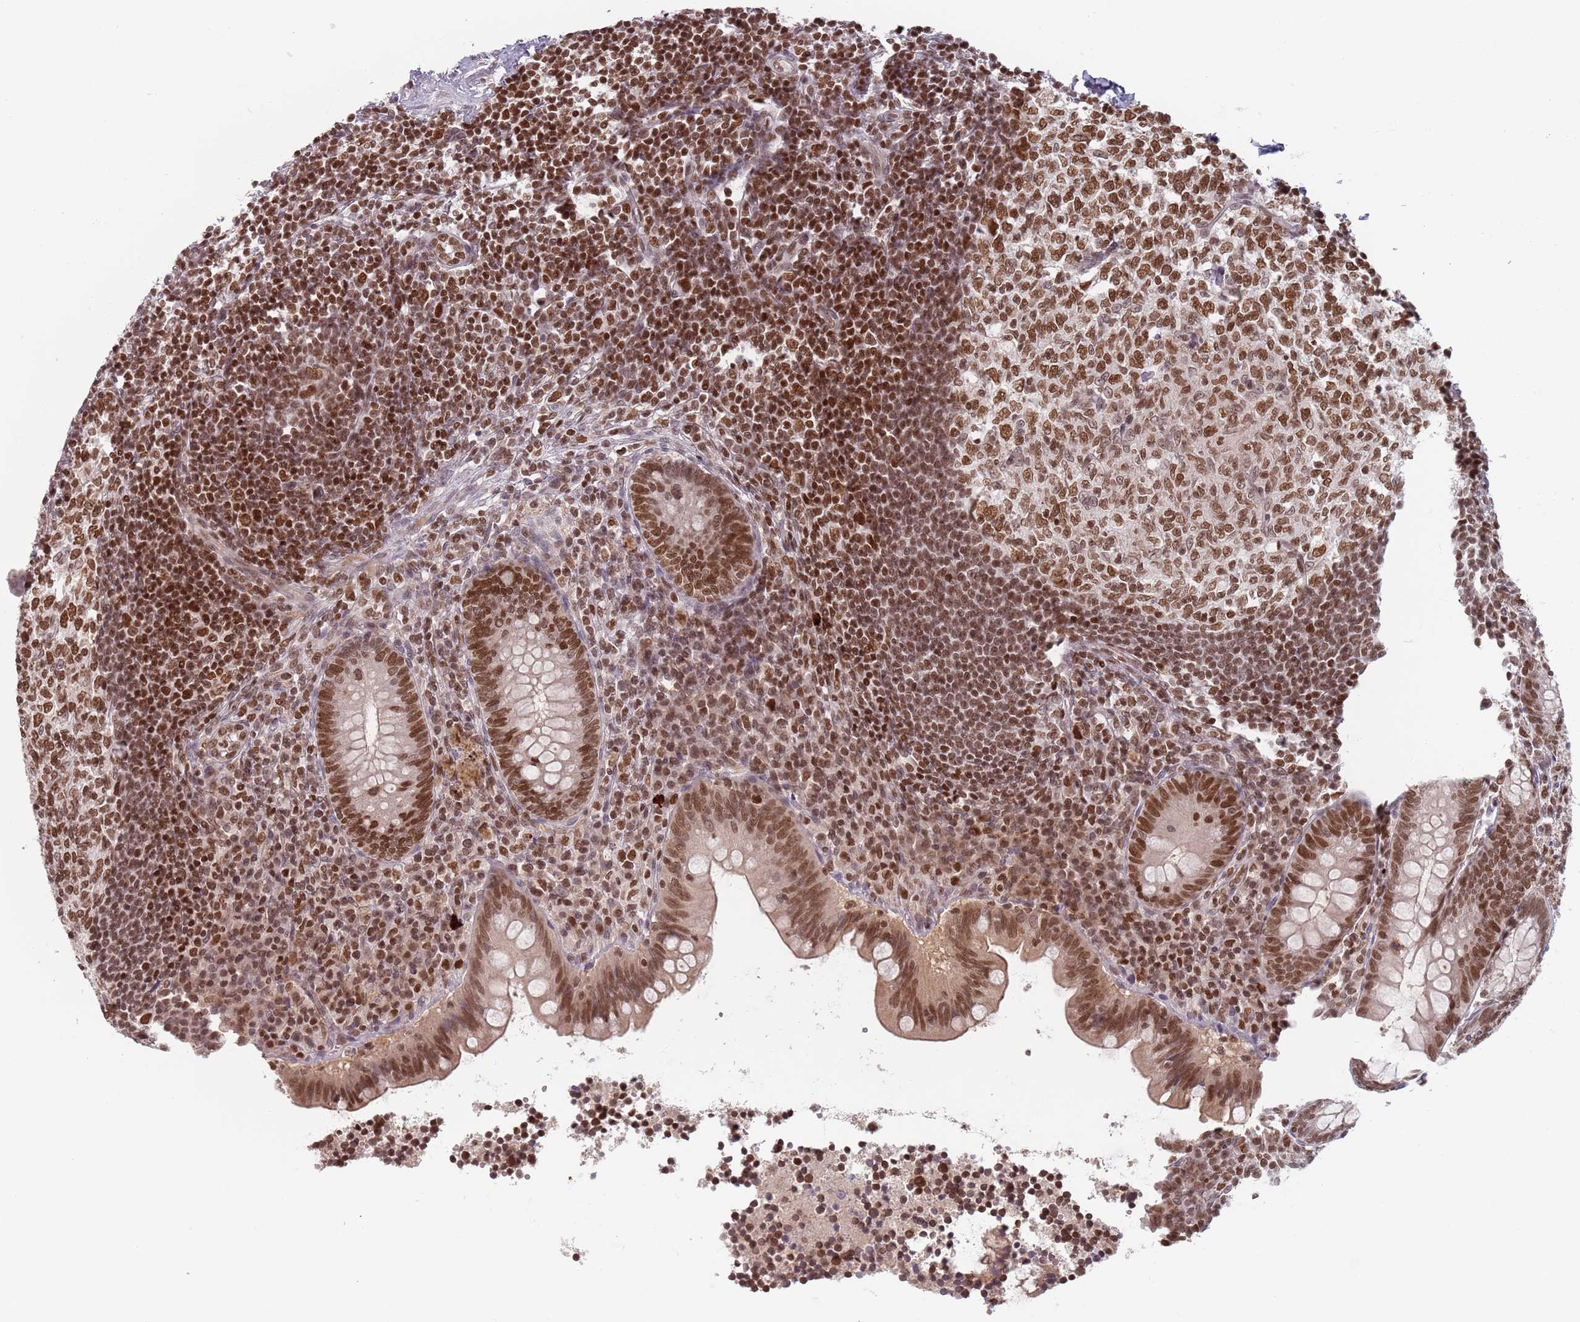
{"staining": {"intensity": "strong", "quantity": ">75%", "location": "nuclear"}, "tissue": "appendix", "cell_type": "Glandular cells", "image_type": "normal", "snomed": [{"axis": "morphology", "description": "Normal tissue, NOS"}, {"axis": "topography", "description": "Appendix"}], "caption": "Strong nuclear expression is present in approximately >75% of glandular cells in unremarkable appendix.", "gene": "NUP50", "patient": {"sex": "female", "age": 33}}